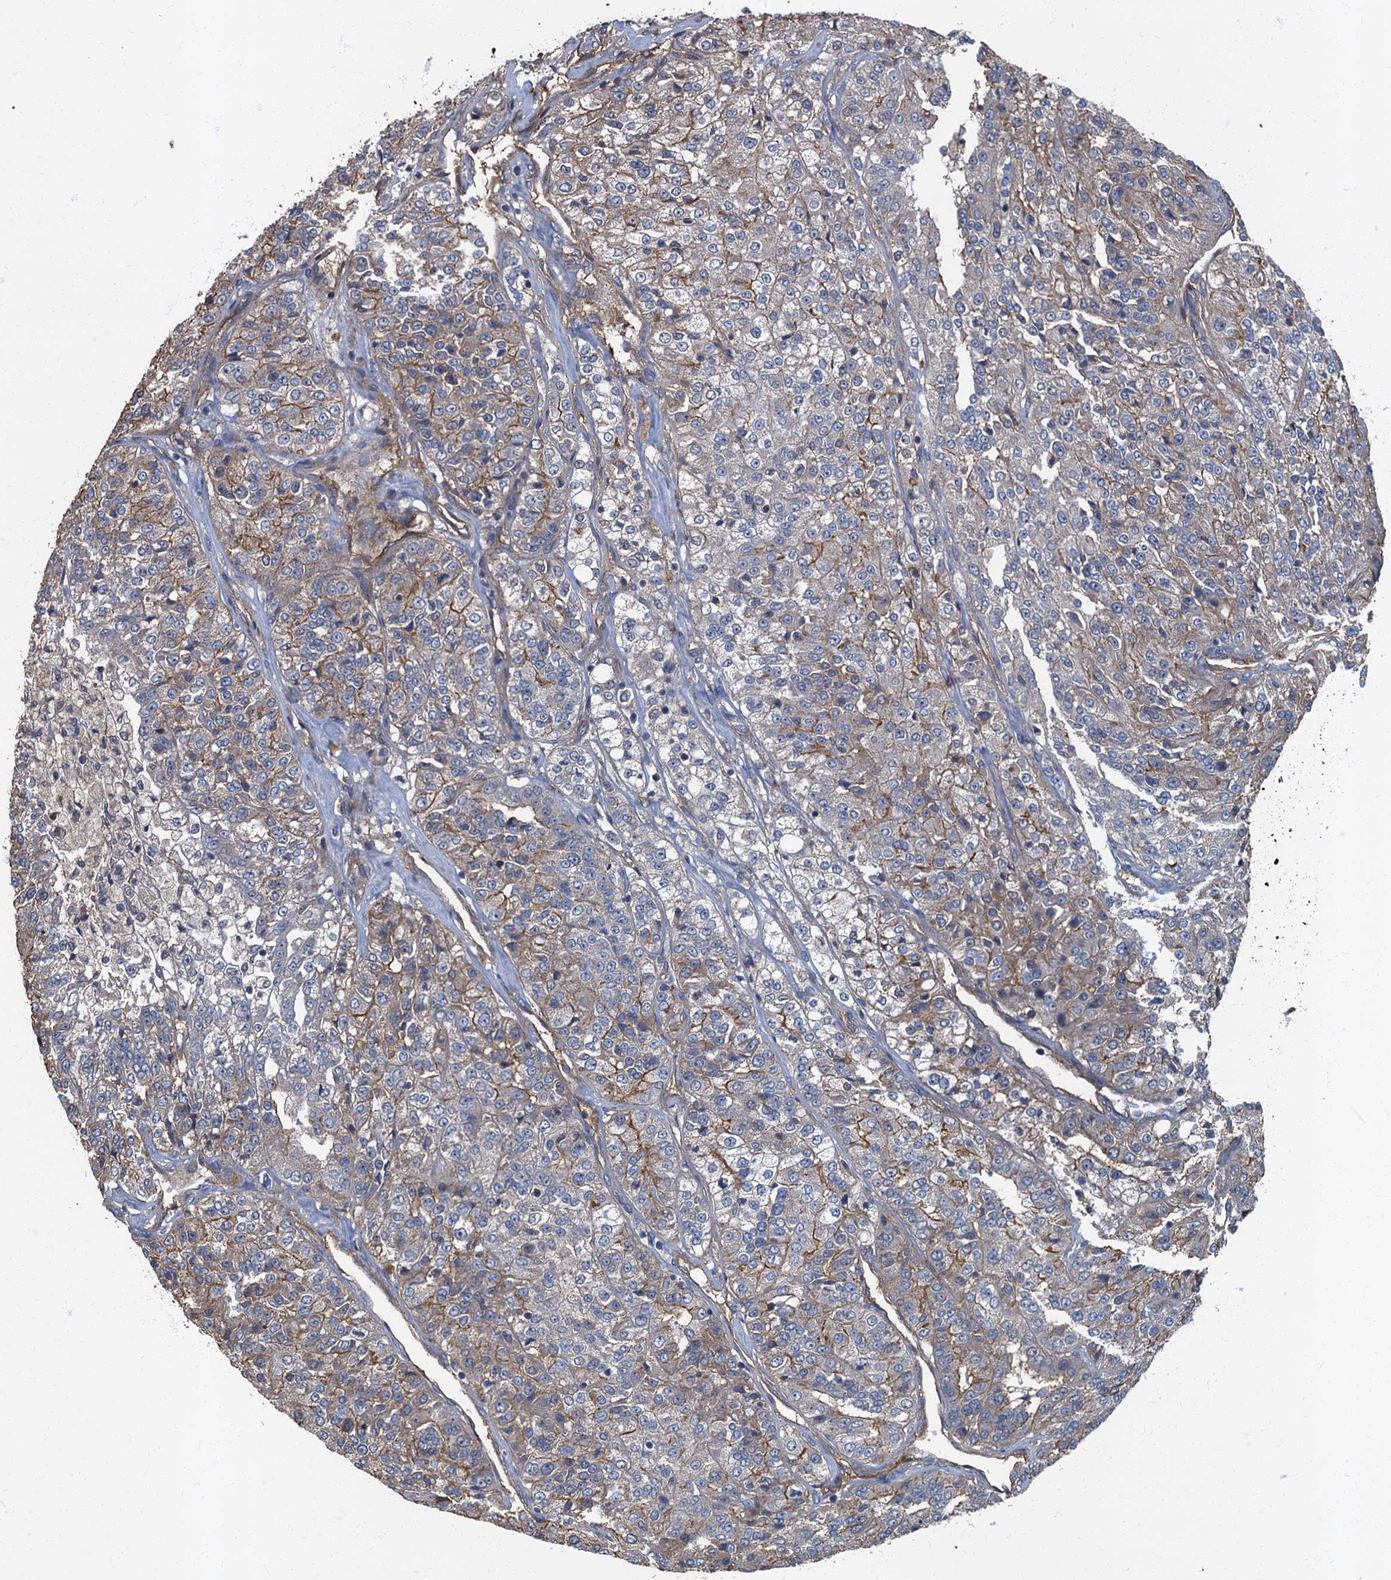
{"staining": {"intensity": "moderate", "quantity": "<25%", "location": "cytoplasmic/membranous"}, "tissue": "renal cancer", "cell_type": "Tumor cells", "image_type": "cancer", "snomed": [{"axis": "morphology", "description": "Adenocarcinoma, NOS"}, {"axis": "topography", "description": "Kidney"}], "caption": "High-magnification brightfield microscopy of renal adenocarcinoma stained with DAB (3,3'-diaminobenzidine) (brown) and counterstained with hematoxylin (blue). tumor cells exhibit moderate cytoplasmic/membranous expression is seen in approximately<25% of cells.", "gene": "ARL11", "patient": {"sex": "female", "age": 63}}